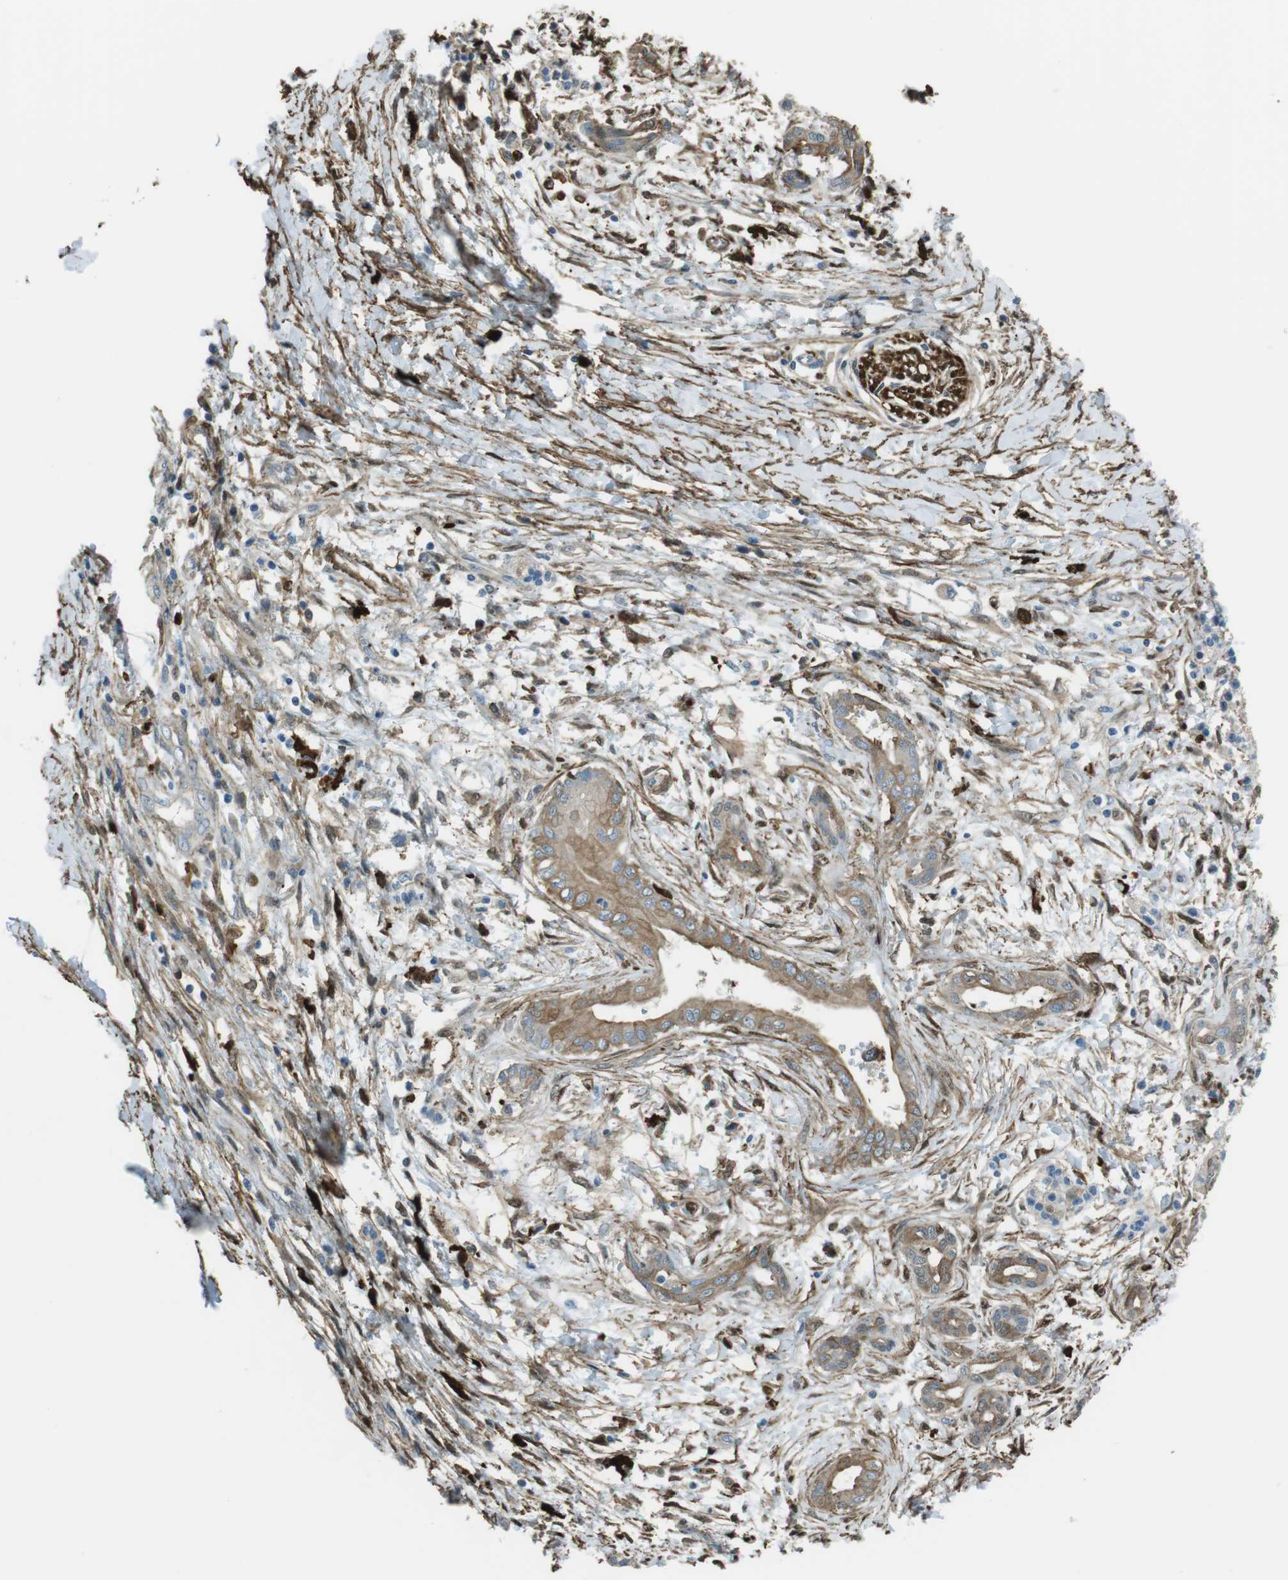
{"staining": {"intensity": "moderate", "quantity": "25%-75%", "location": "cytoplasmic/membranous"}, "tissue": "pancreatic cancer", "cell_type": "Tumor cells", "image_type": "cancer", "snomed": [{"axis": "morphology", "description": "Adenocarcinoma, NOS"}, {"axis": "topography", "description": "Pancreas"}], "caption": "Protein expression analysis of human adenocarcinoma (pancreatic) reveals moderate cytoplasmic/membranous staining in about 25%-75% of tumor cells.", "gene": "SFT2D1", "patient": {"sex": "male", "age": 56}}